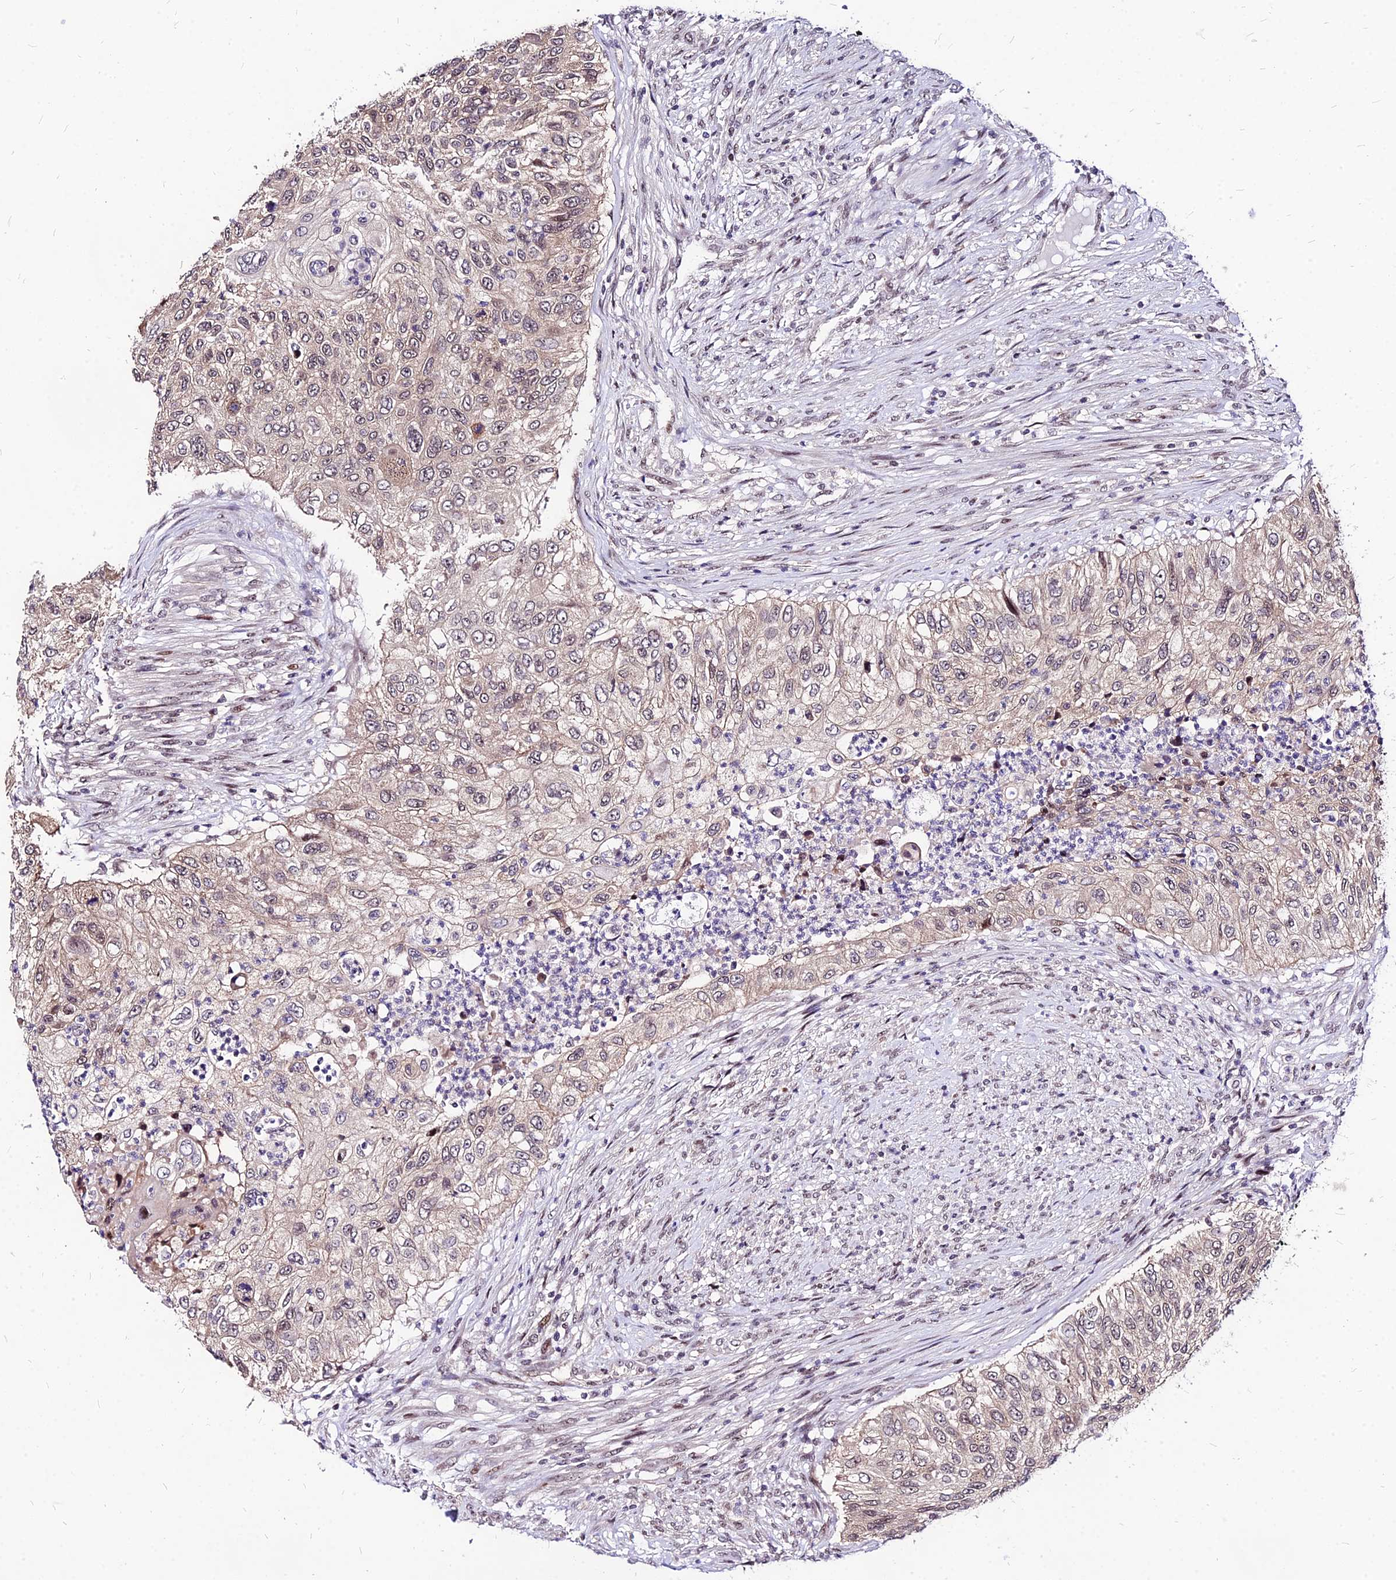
{"staining": {"intensity": "weak", "quantity": "25%-75%", "location": "cytoplasmic/membranous"}, "tissue": "urothelial cancer", "cell_type": "Tumor cells", "image_type": "cancer", "snomed": [{"axis": "morphology", "description": "Urothelial carcinoma, High grade"}, {"axis": "topography", "description": "Urinary bladder"}], "caption": "This is an image of immunohistochemistry staining of urothelial carcinoma (high-grade), which shows weak expression in the cytoplasmic/membranous of tumor cells.", "gene": "DDX55", "patient": {"sex": "female", "age": 60}}